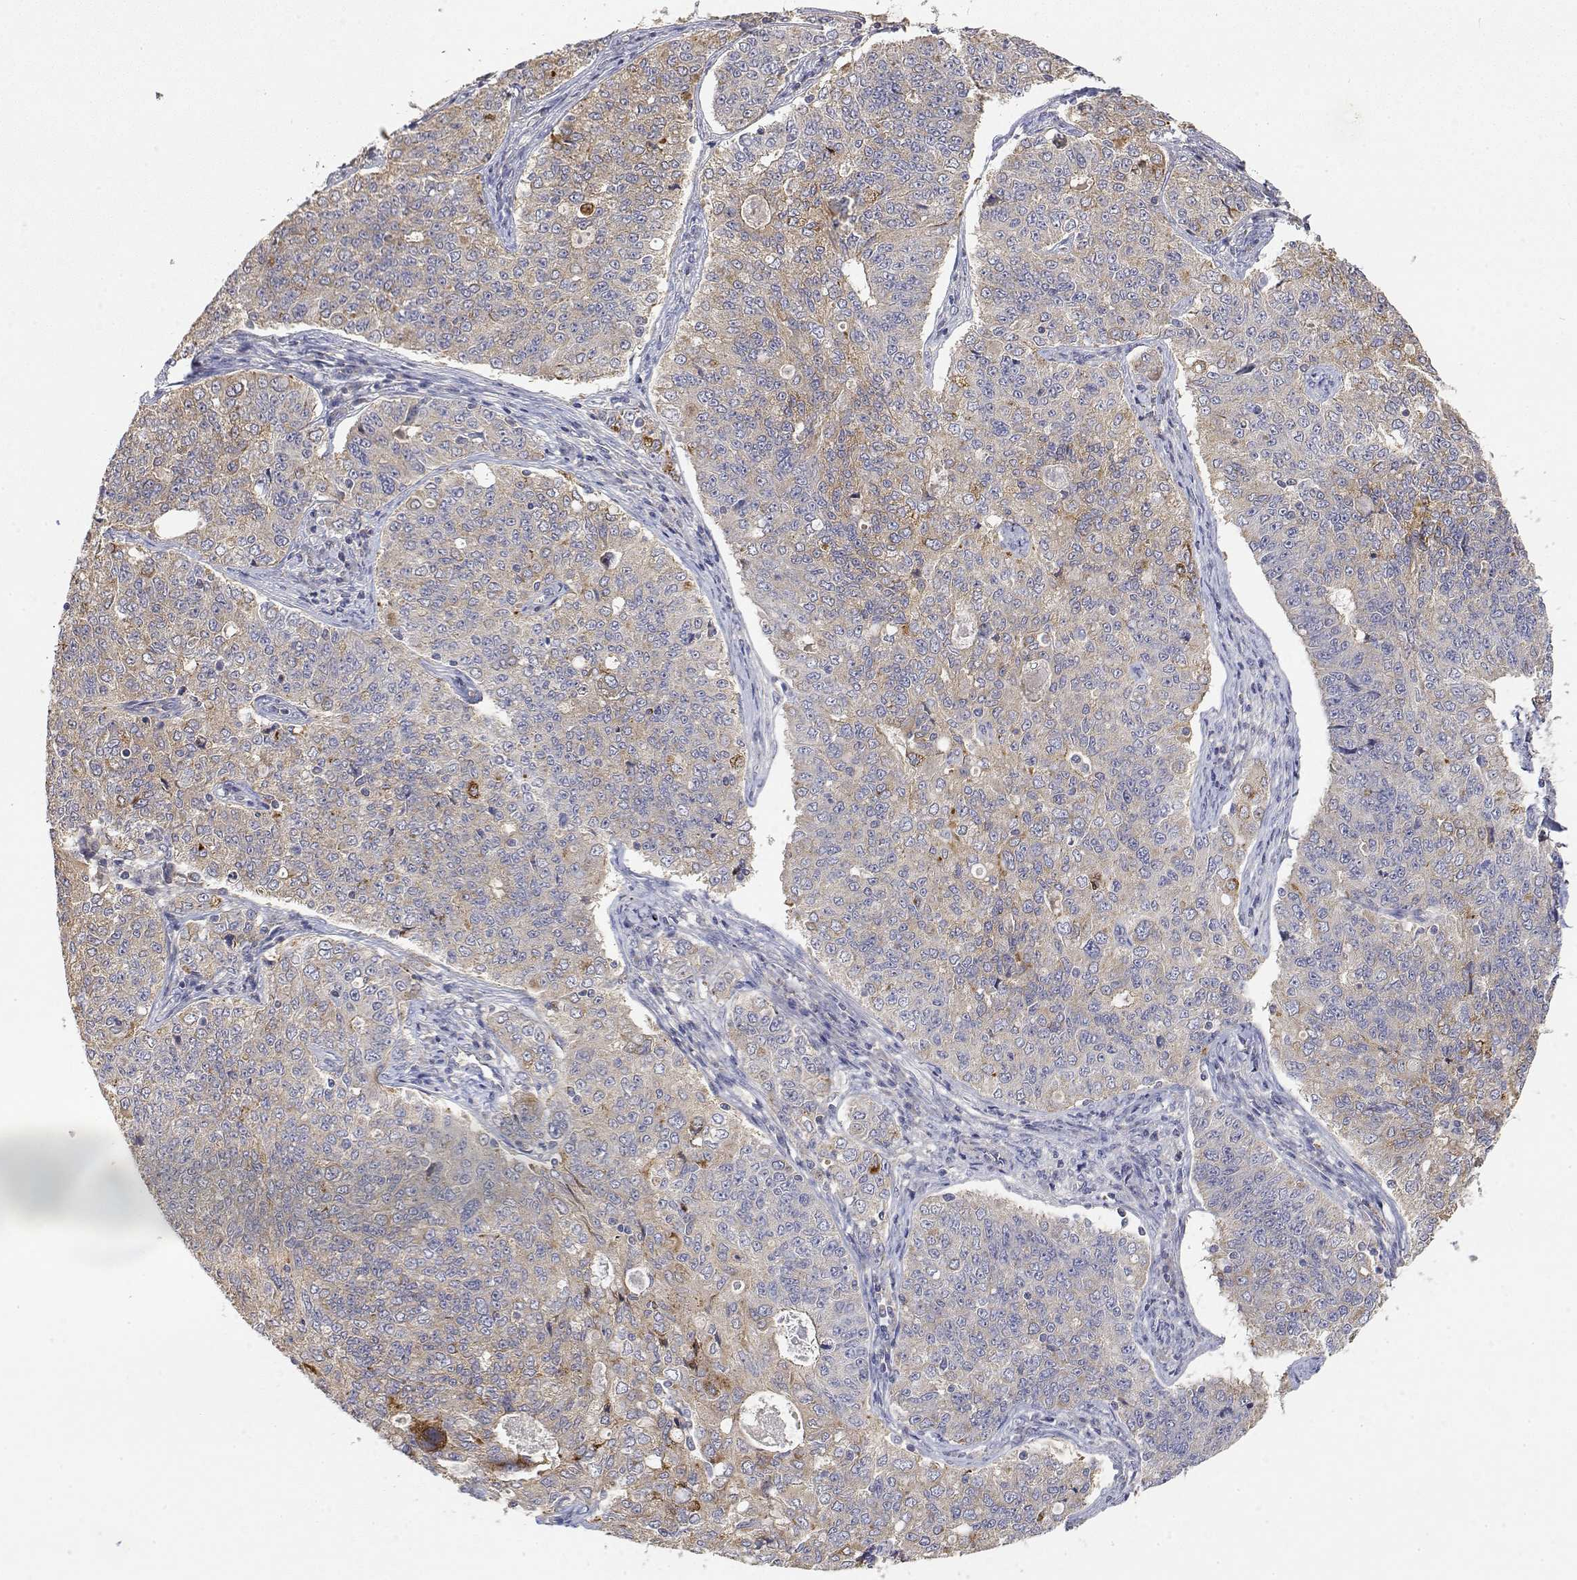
{"staining": {"intensity": "moderate", "quantity": "<25%", "location": "cytoplasmic/membranous"}, "tissue": "endometrial cancer", "cell_type": "Tumor cells", "image_type": "cancer", "snomed": [{"axis": "morphology", "description": "Adenocarcinoma, NOS"}, {"axis": "topography", "description": "Endometrium"}], "caption": "The image exhibits a brown stain indicating the presence of a protein in the cytoplasmic/membranous of tumor cells in endometrial cancer.", "gene": "LONRF3", "patient": {"sex": "female", "age": 43}}